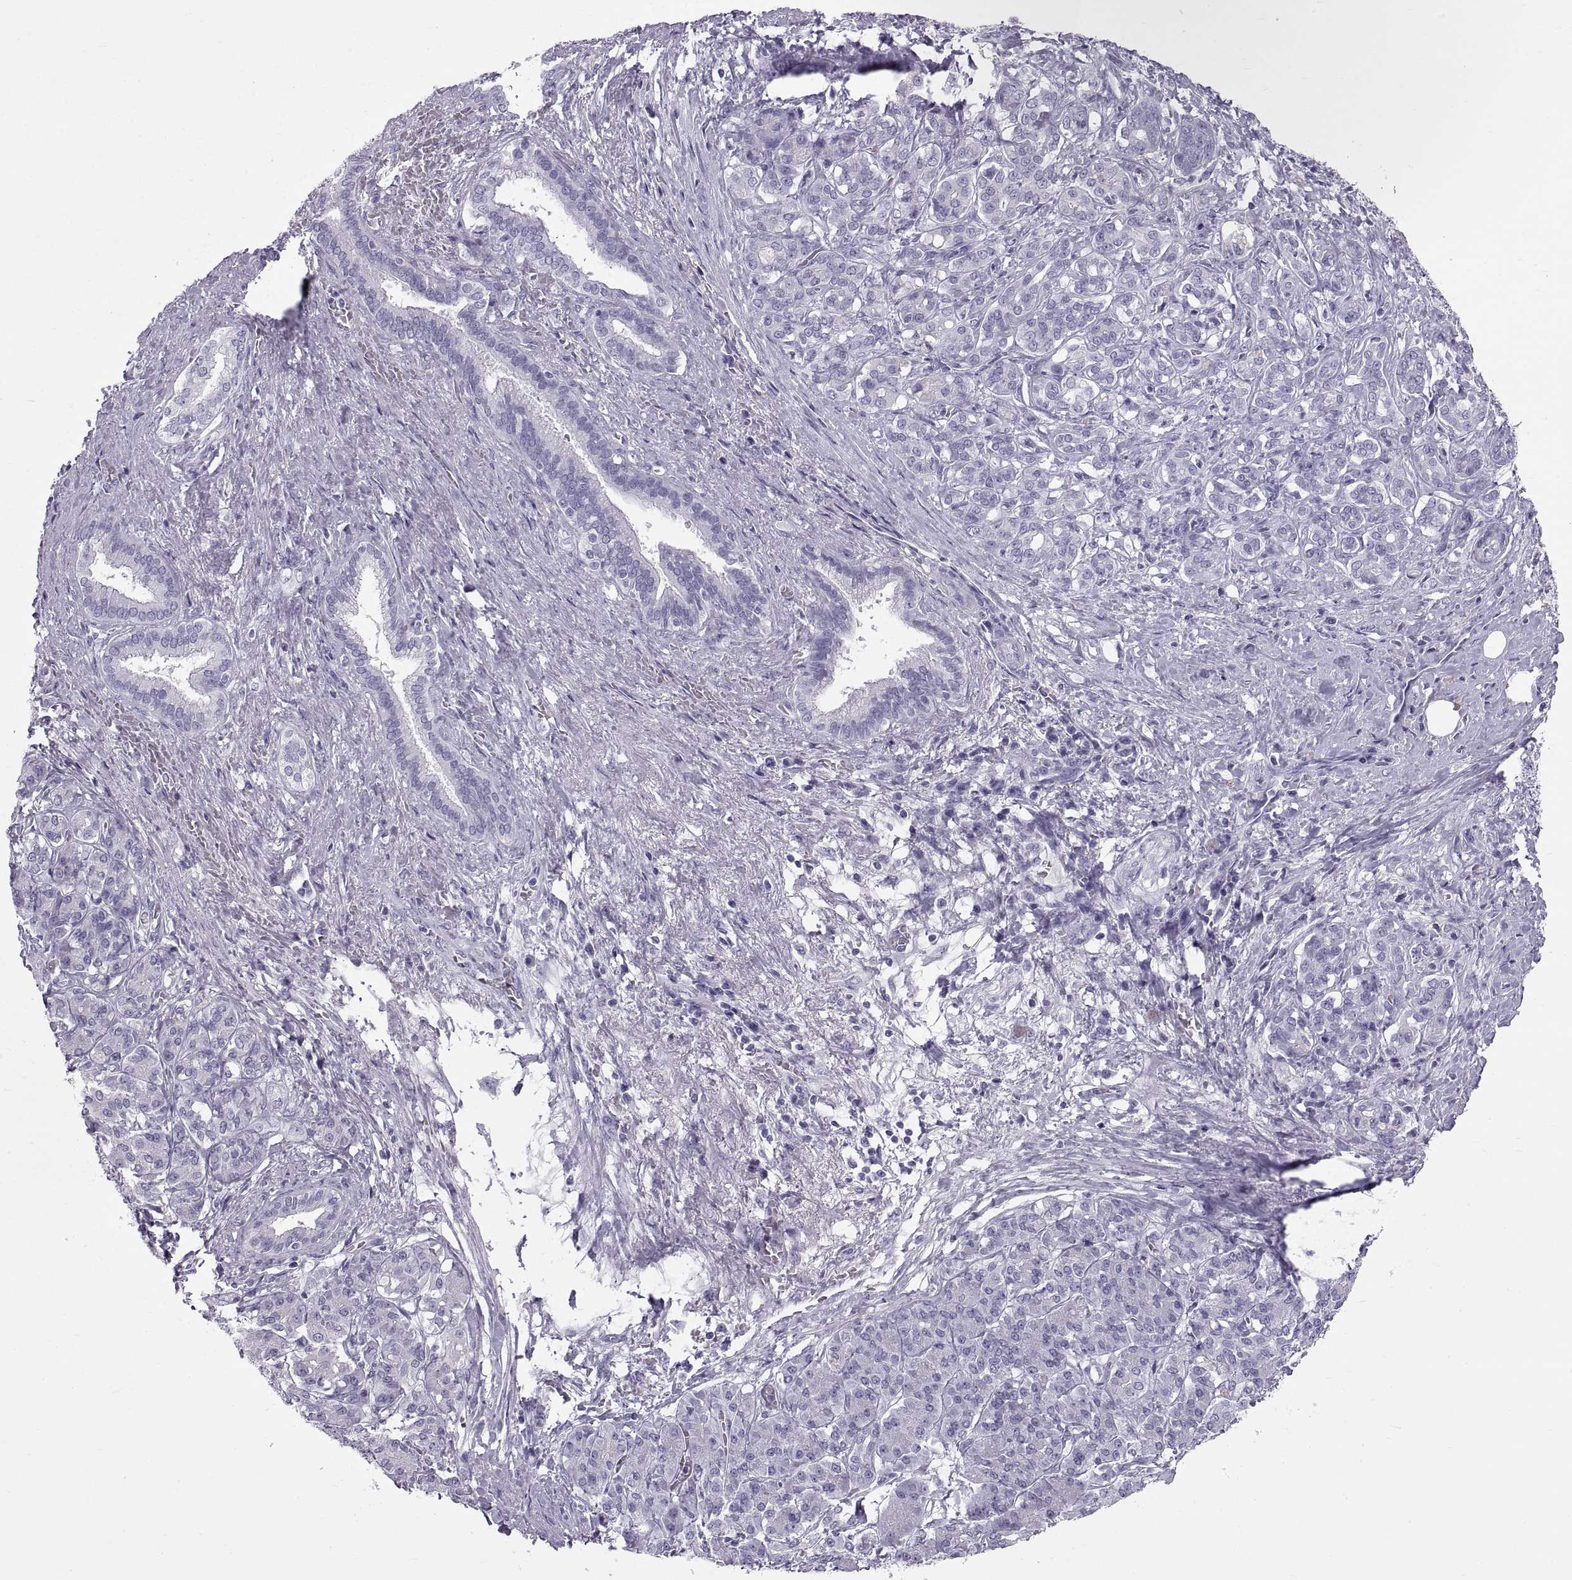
{"staining": {"intensity": "negative", "quantity": "none", "location": "none"}, "tissue": "pancreatic cancer", "cell_type": "Tumor cells", "image_type": "cancer", "snomed": [{"axis": "morphology", "description": "Normal tissue, NOS"}, {"axis": "morphology", "description": "Inflammation, NOS"}, {"axis": "morphology", "description": "Adenocarcinoma, NOS"}, {"axis": "topography", "description": "Pancreas"}], "caption": "Pancreatic adenocarcinoma was stained to show a protein in brown. There is no significant expression in tumor cells. (DAB IHC with hematoxylin counter stain).", "gene": "WFDC8", "patient": {"sex": "male", "age": 57}}